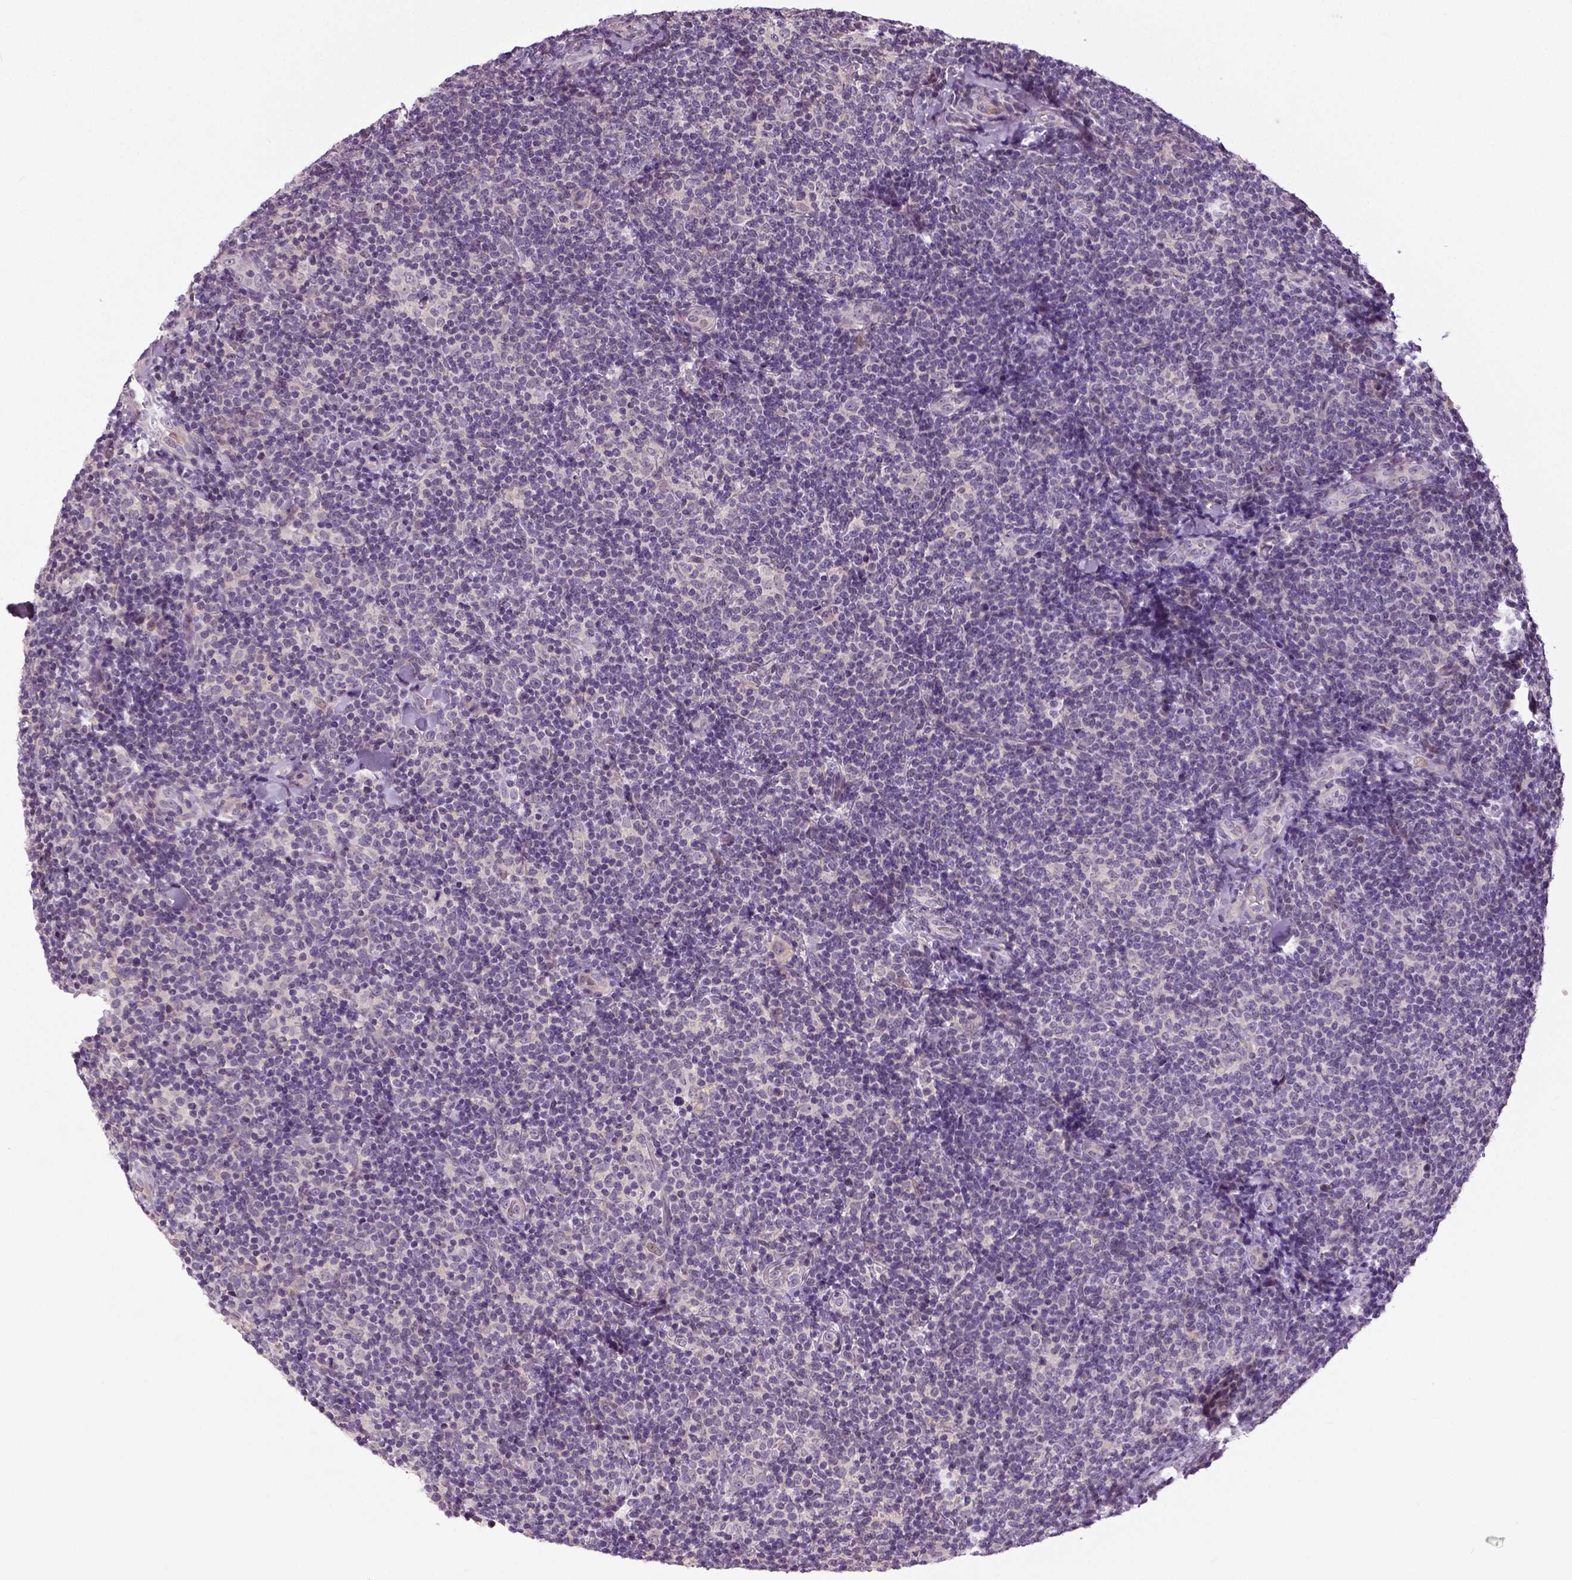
{"staining": {"intensity": "negative", "quantity": "none", "location": "none"}, "tissue": "lymphoma", "cell_type": "Tumor cells", "image_type": "cancer", "snomed": [{"axis": "morphology", "description": "Malignant lymphoma, non-Hodgkin's type, Low grade"}, {"axis": "topography", "description": "Lymph node"}], "caption": "This is a photomicrograph of immunohistochemistry staining of lymphoma, which shows no positivity in tumor cells. (Brightfield microscopy of DAB (3,3'-diaminobenzidine) IHC at high magnification).", "gene": "NECAB1", "patient": {"sex": "female", "age": 56}}